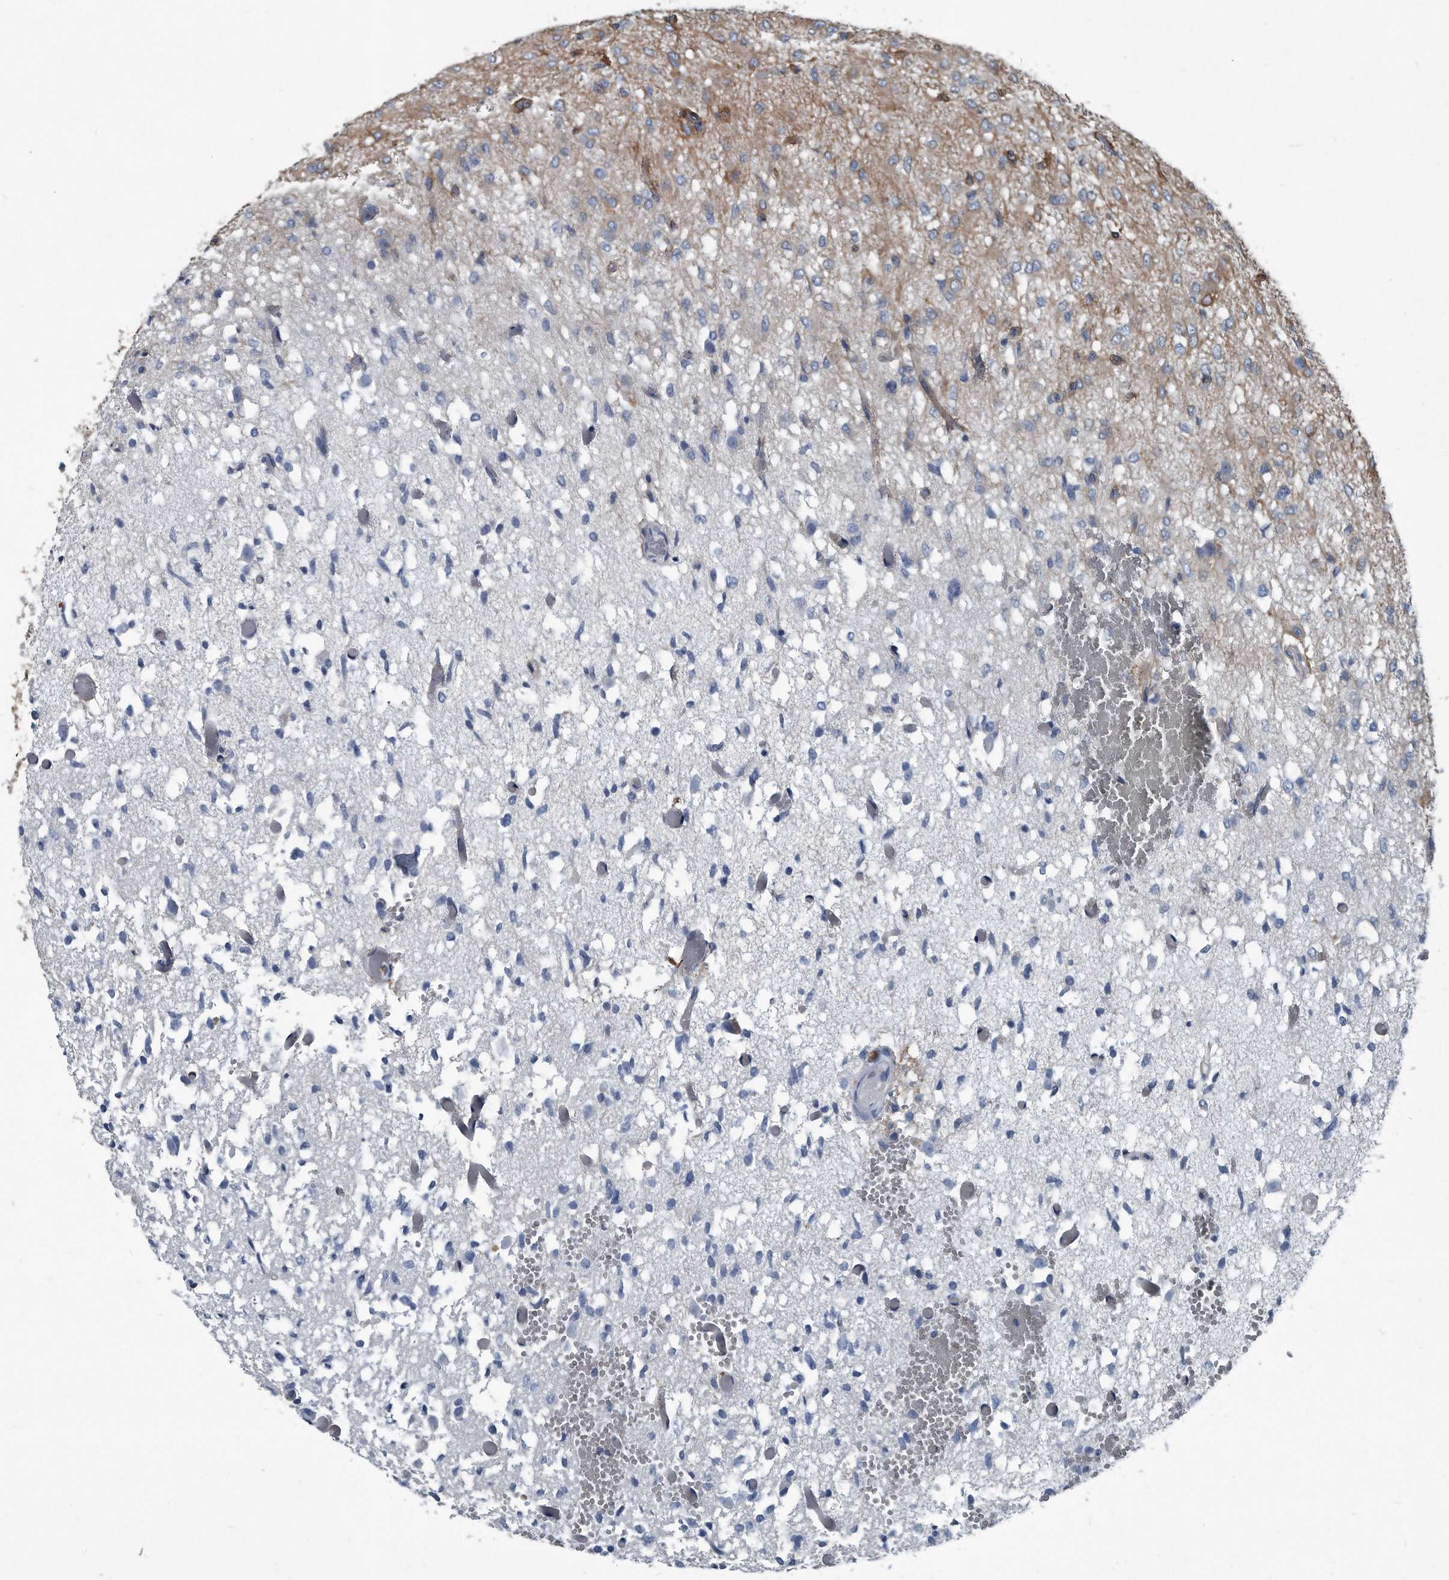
{"staining": {"intensity": "moderate", "quantity": "<25%", "location": "cytoplasmic/membranous"}, "tissue": "glioma", "cell_type": "Tumor cells", "image_type": "cancer", "snomed": [{"axis": "morphology", "description": "Glioma, malignant, High grade"}, {"axis": "topography", "description": "Brain"}], "caption": "Protein analysis of glioma tissue reveals moderate cytoplasmic/membranous expression in approximately <25% of tumor cells. The staining was performed using DAB to visualize the protein expression in brown, while the nuclei were stained in blue with hematoxylin (Magnification: 20x).", "gene": "PLEC", "patient": {"sex": "female", "age": 59}}